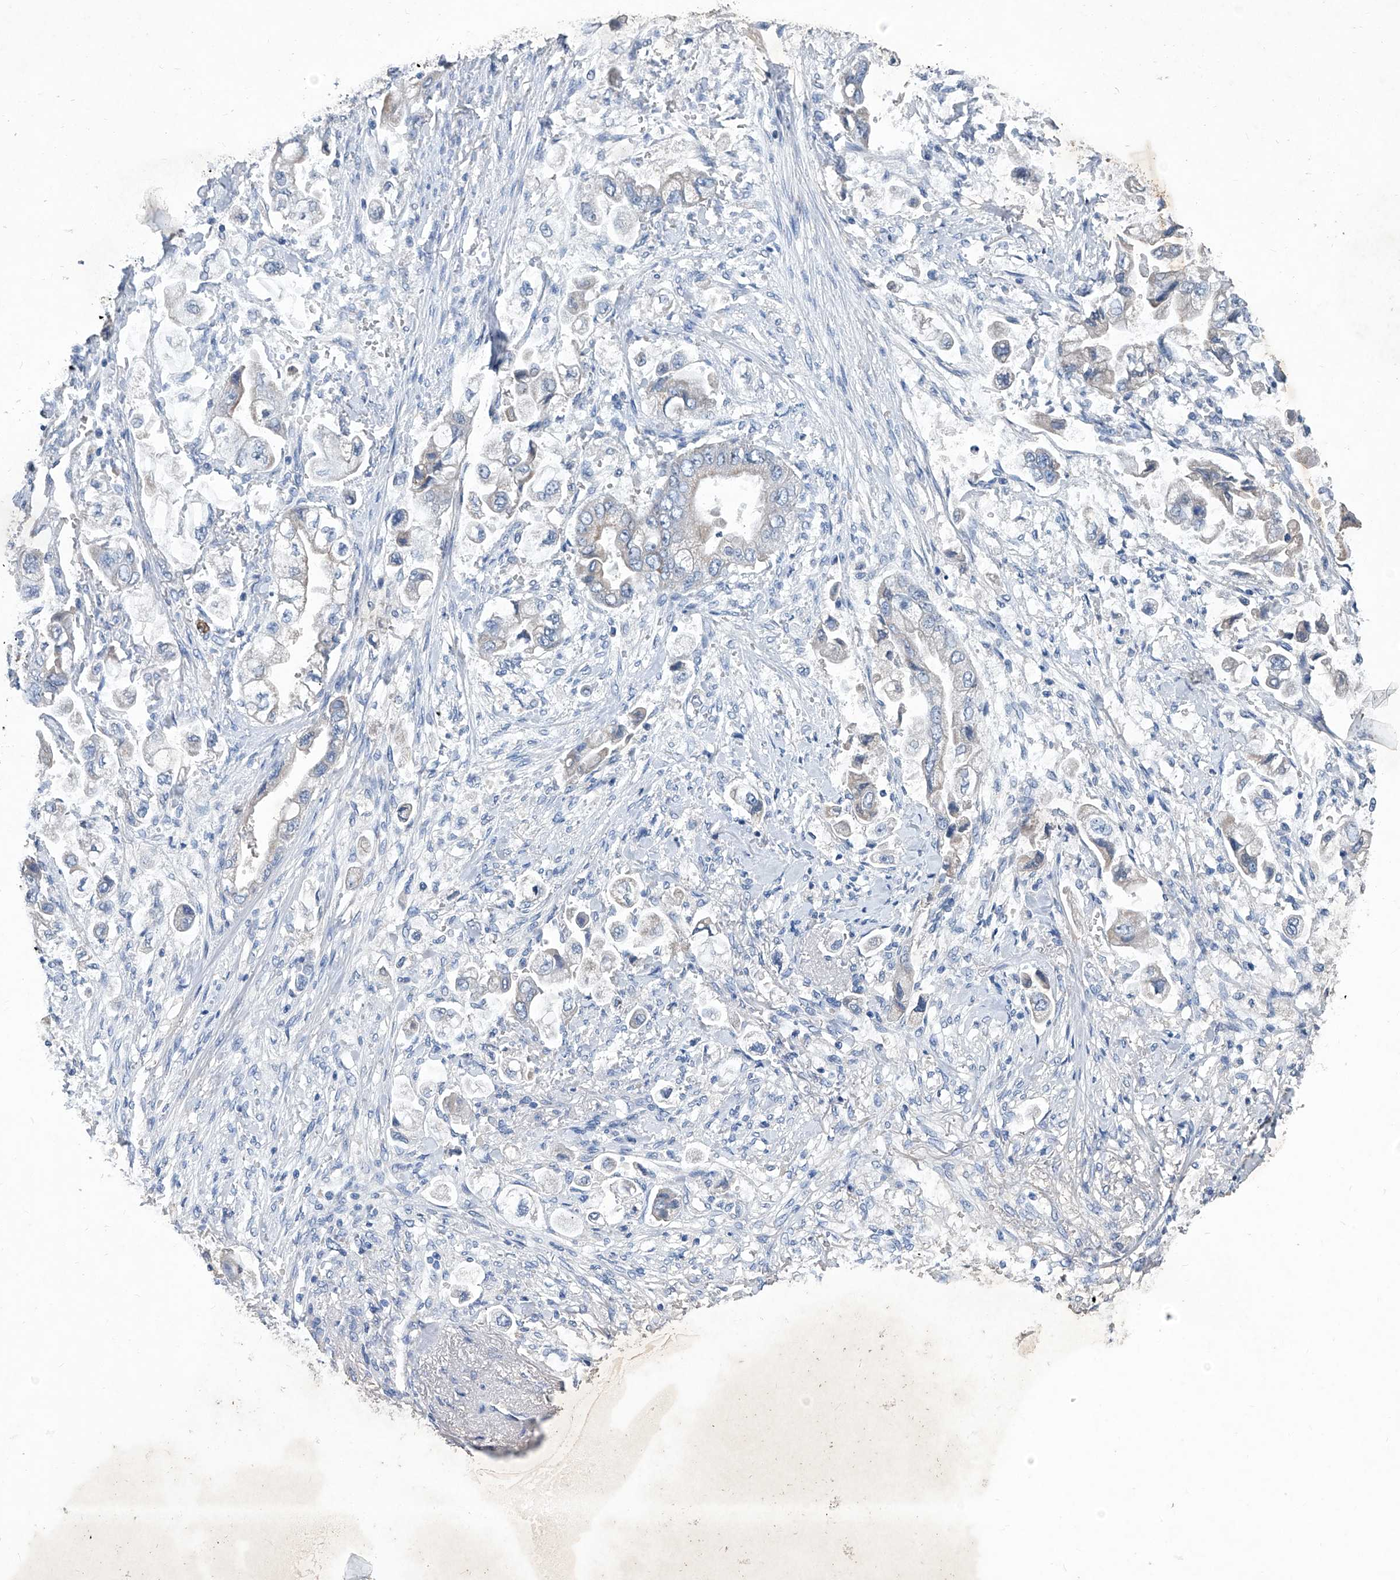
{"staining": {"intensity": "negative", "quantity": "none", "location": "none"}, "tissue": "stomach cancer", "cell_type": "Tumor cells", "image_type": "cancer", "snomed": [{"axis": "morphology", "description": "Adenocarcinoma, NOS"}, {"axis": "topography", "description": "Stomach"}], "caption": "Protein analysis of stomach cancer shows no significant expression in tumor cells. (Brightfield microscopy of DAB IHC at high magnification).", "gene": "MTARC1", "patient": {"sex": "male", "age": 62}}